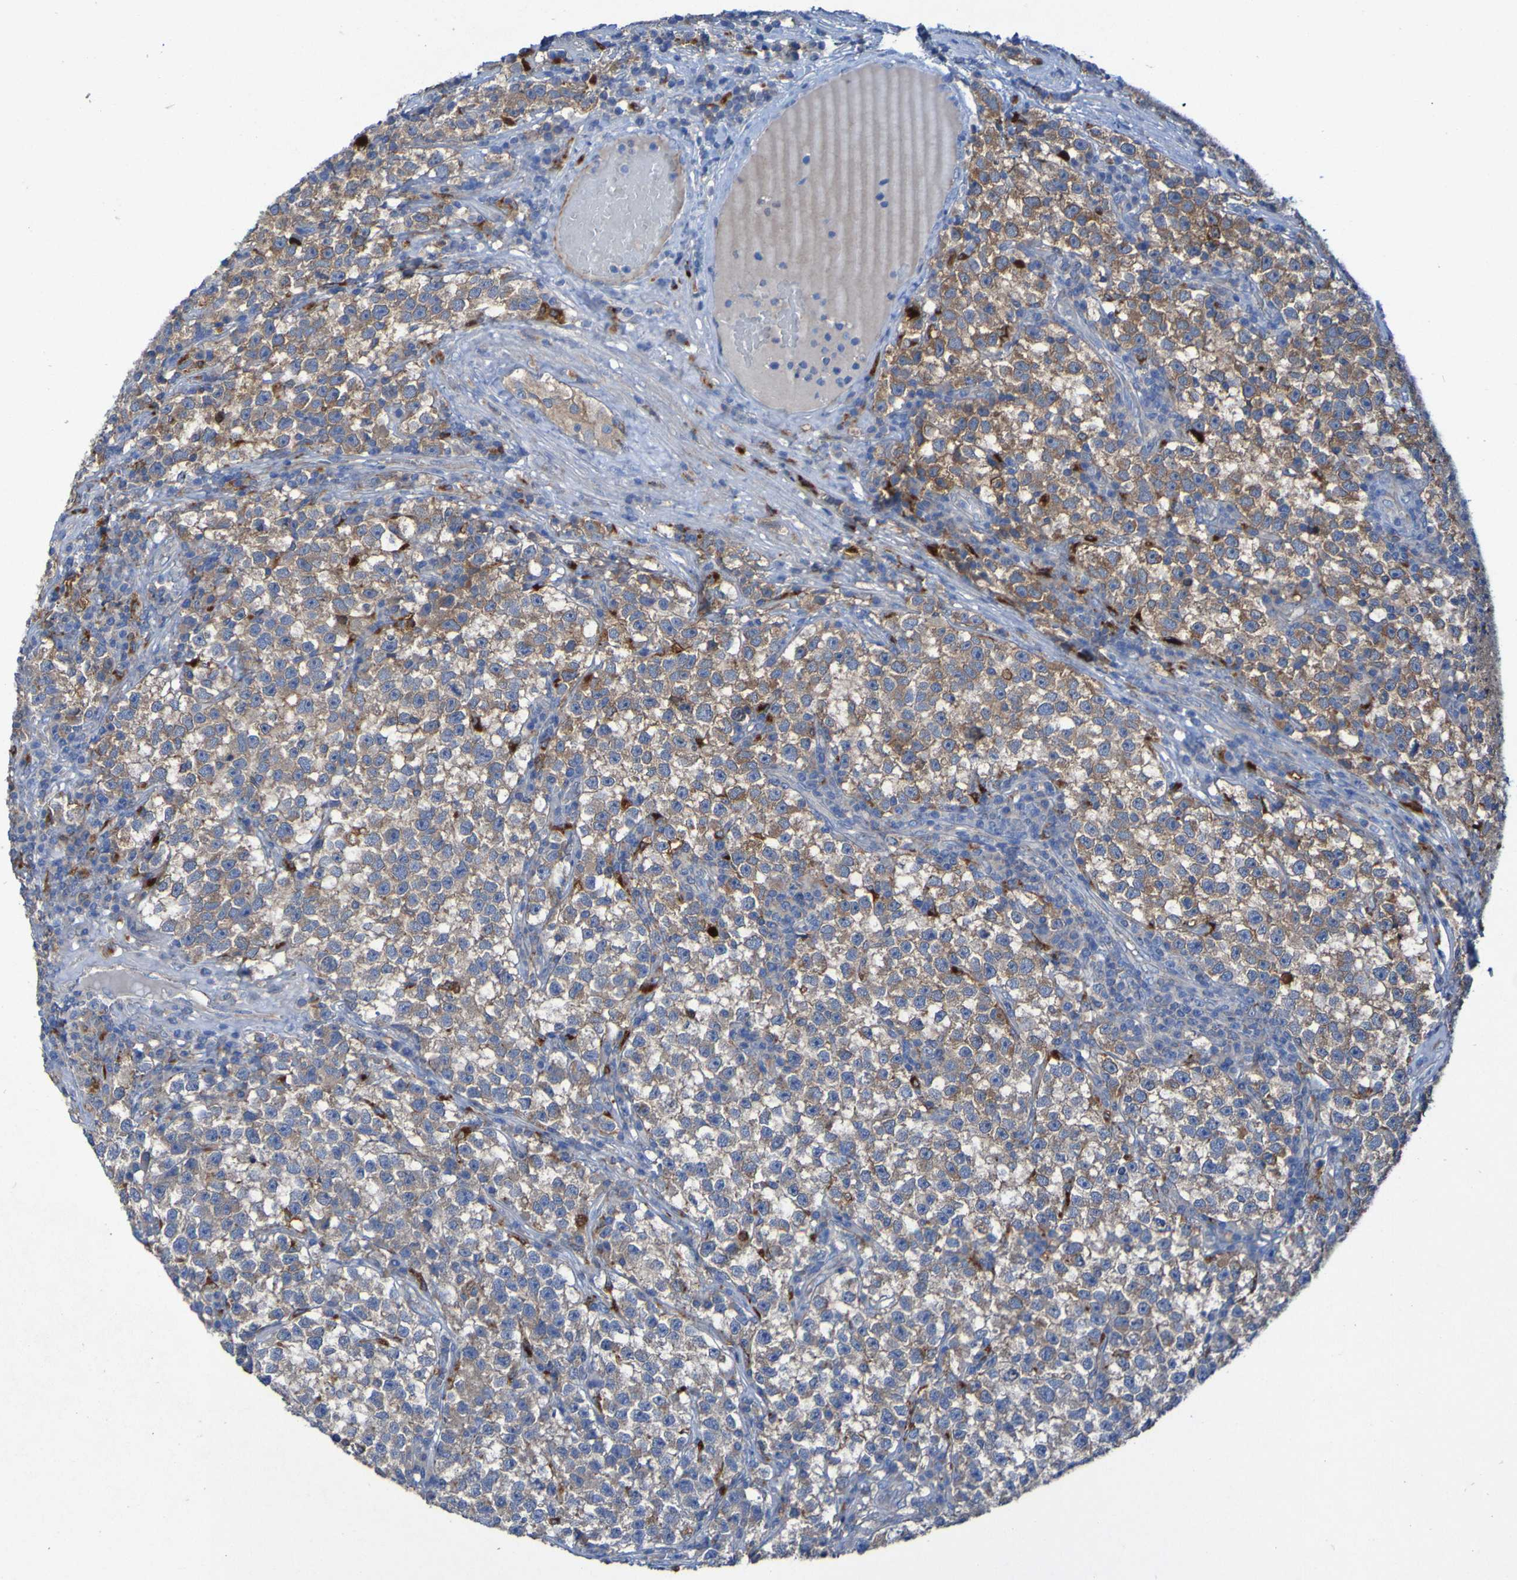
{"staining": {"intensity": "weak", "quantity": "25%-75%", "location": "cytoplasmic/membranous"}, "tissue": "testis cancer", "cell_type": "Tumor cells", "image_type": "cancer", "snomed": [{"axis": "morphology", "description": "Seminoma, NOS"}, {"axis": "topography", "description": "Testis"}], "caption": "A high-resolution photomicrograph shows IHC staining of testis cancer, which shows weak cytoplasmic/membranous staining in about 25%-75% of tumor cells.", "gene": "ARHGEF16", "patient": {"sex": "male", "age": 22}}